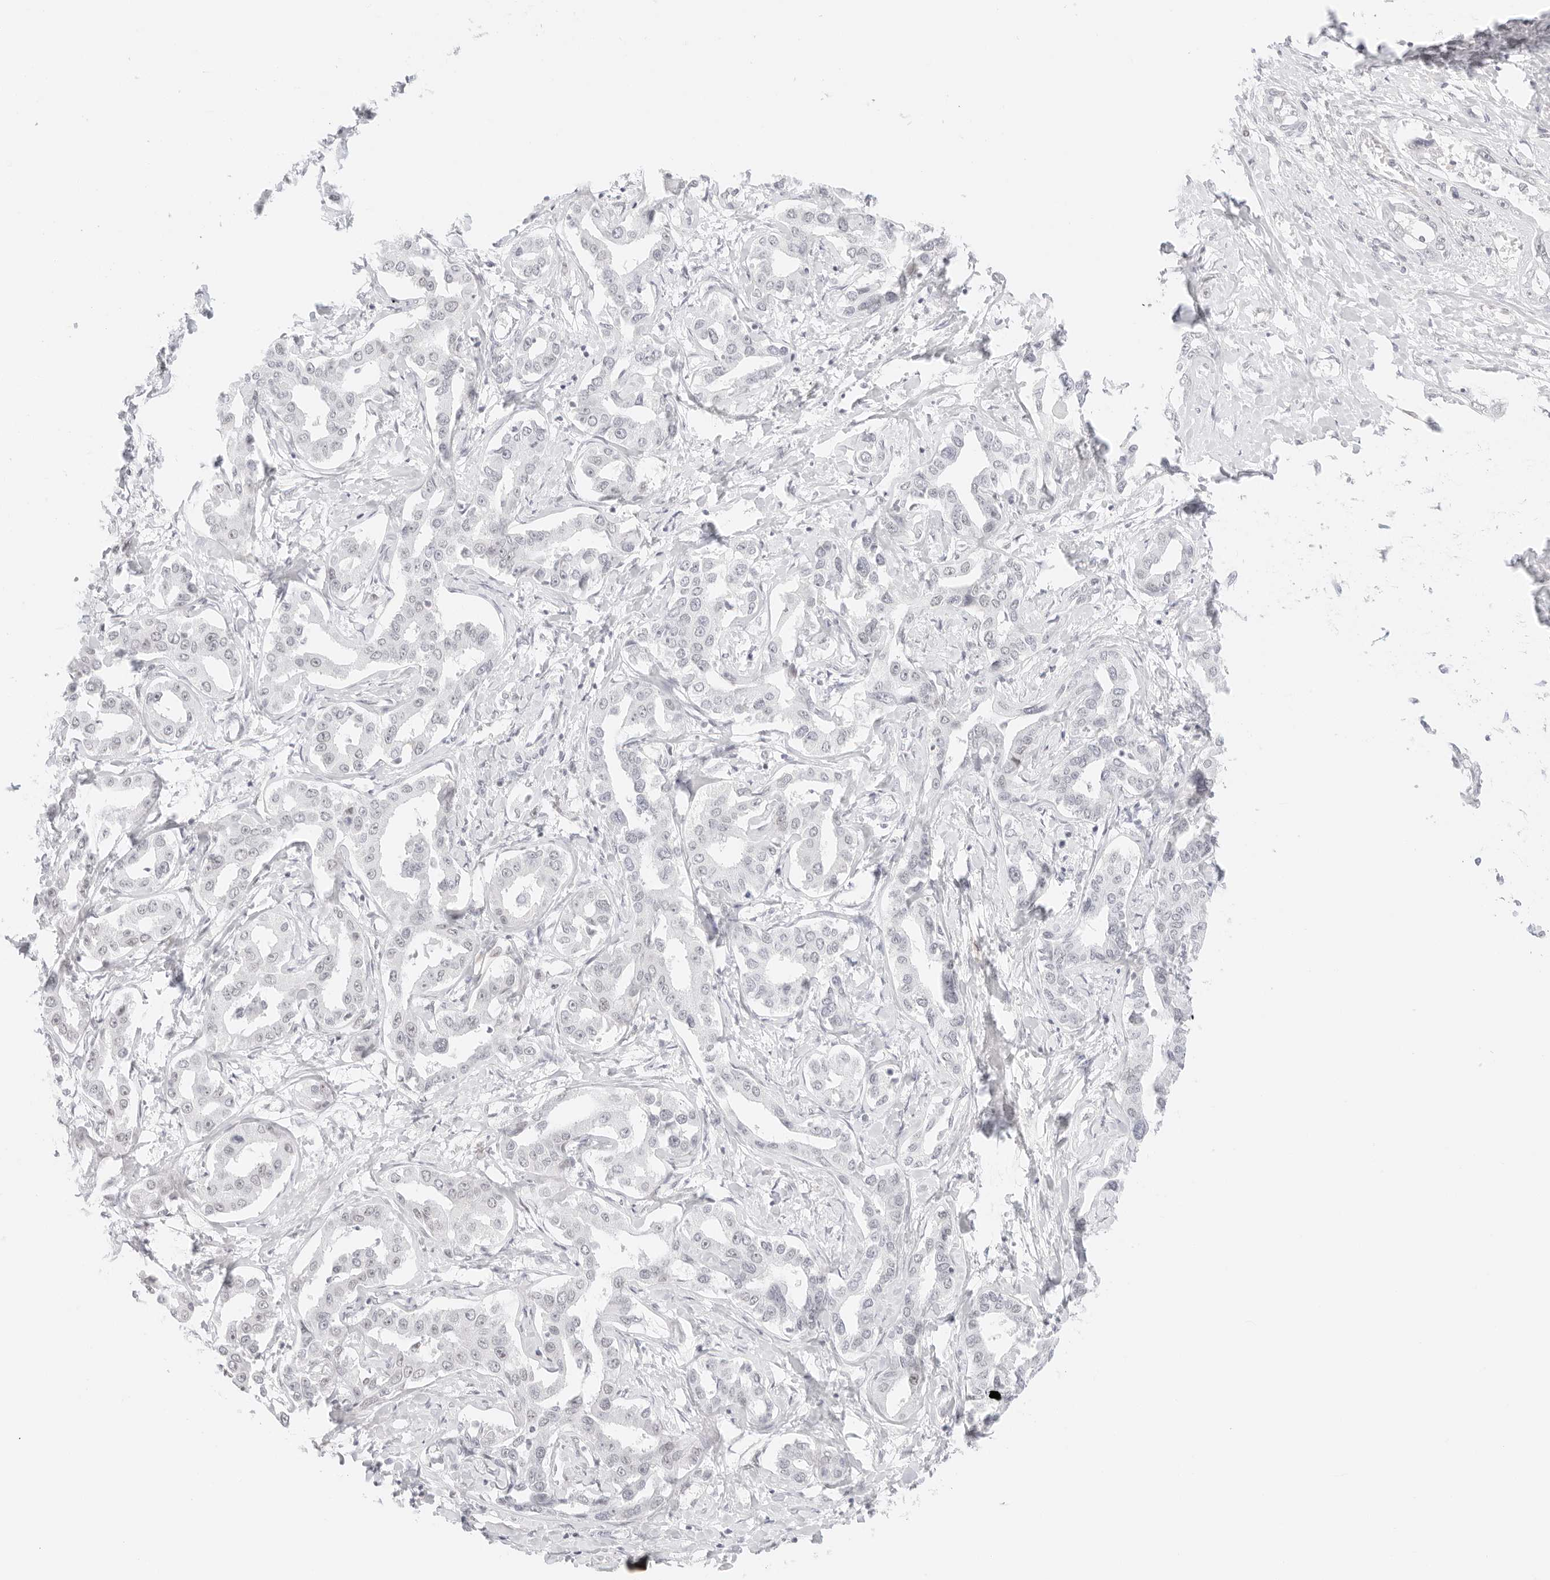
{"staining": {"intensity": "negative", "quantity": "none", "location": "none"}, "tissue": "liver cancer", "cell_type": "Tumor cells", "image_type": "cancer", "snomed": [{"axis": "morphology", "description": "Cholangiocarcinoma"}, {"axis": "topography", "description": "Liver"}], "caption": "DAB (3,3'-diaminobenzidine) immunohistochemical staining of human liver cancer (cholangiocarcinoma) displays no significant positivity in tumor cells.", "gene": "ITGA6", "patient": {"sex": "male", "age": 59}}